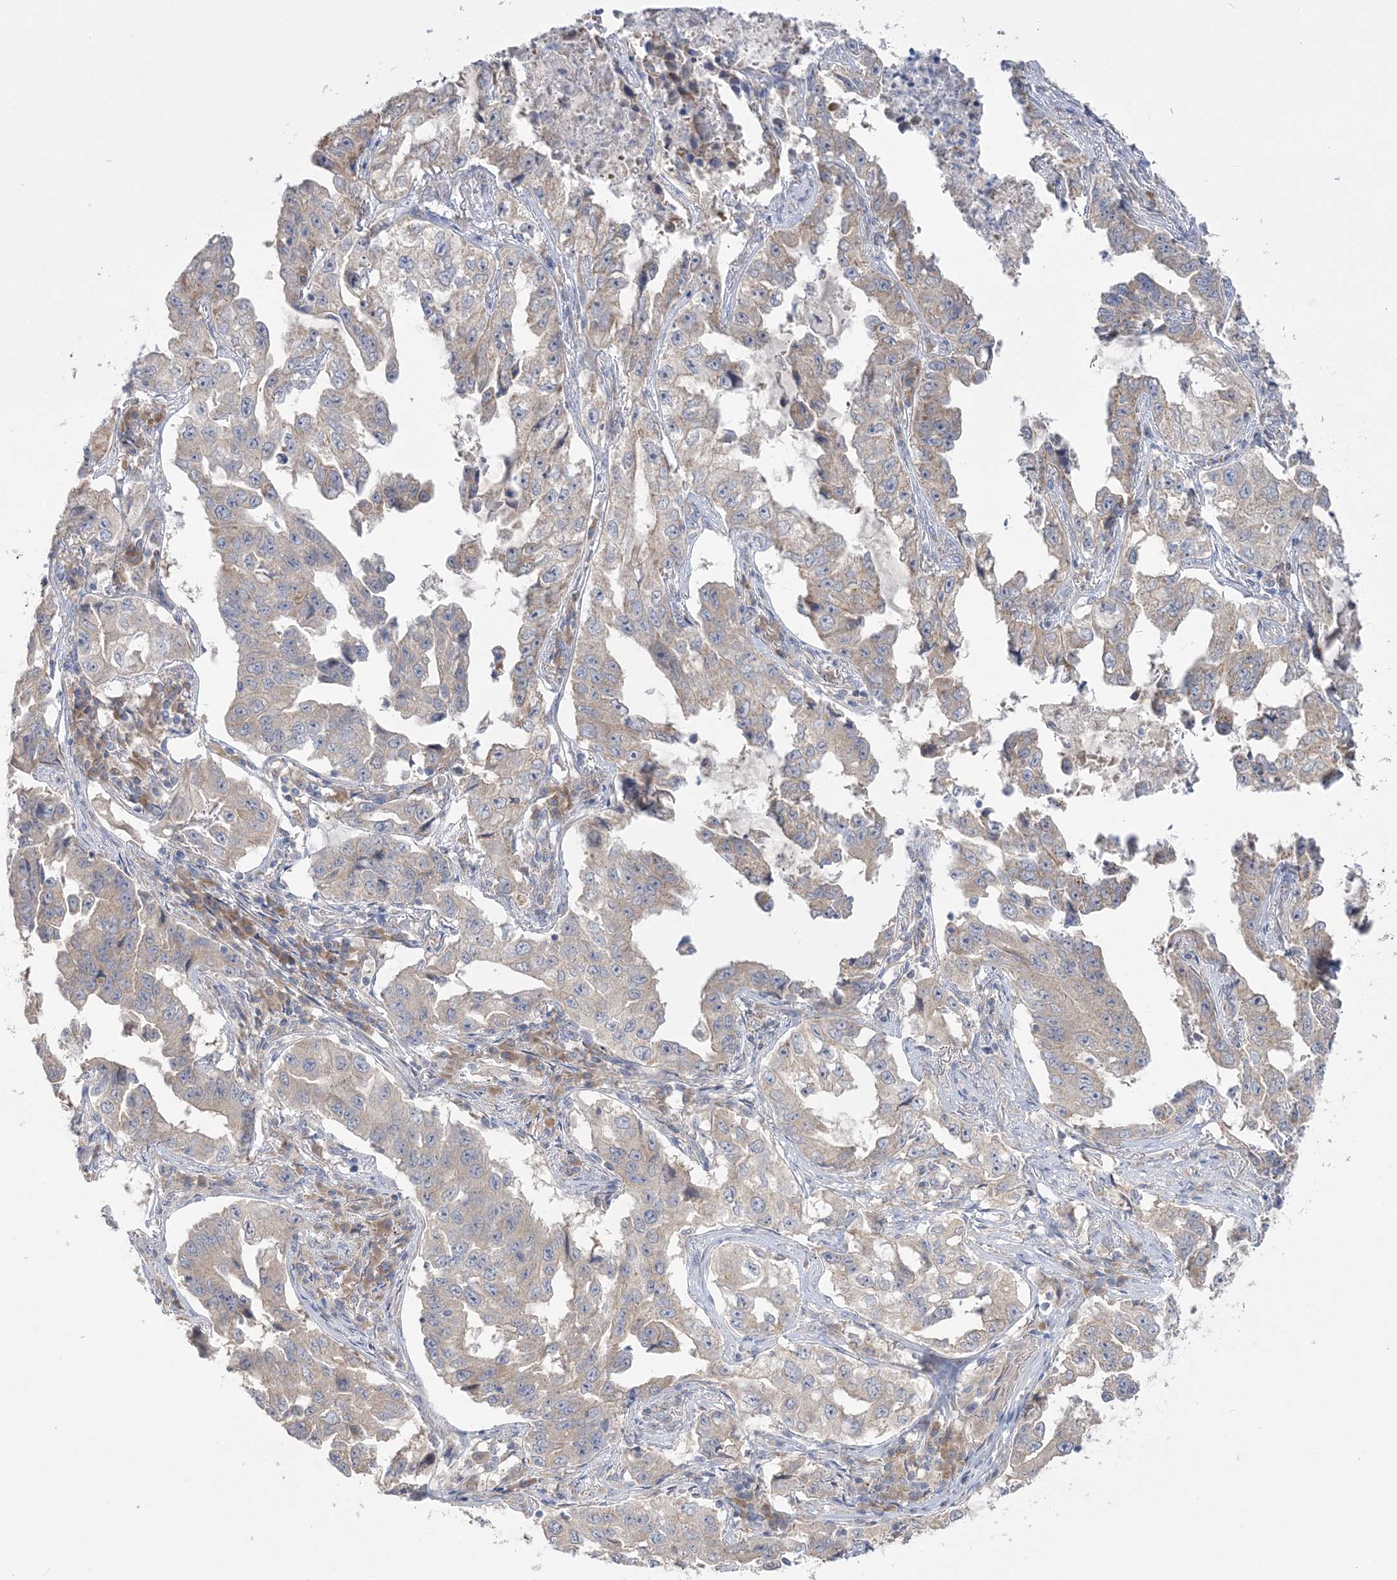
{"staining": {"intensity": "weak", "quantity": "<25%", "location": "cytoplasmic/membranous"}, "tissue": "lung cancer", "cell_type": "Tumor cells", "image_type": "cancer", "snomed": [{"axis": "morphology", "description": "Adenocarcinoma, NOS"}, {"axis": "topography", "description": "Lung"}], "caption": "Immunohistochemistry micrograph of adenocarcinoma (lung) stained for a protein (brown), which exhibits no staining in tumor cells. (Stains: DAB (3,3'-diaminobenzidine) IHC with hematoxylin counter stain, Microscopy: brightfield microscopy at high magnification).", "gene": "MMADHC", "patient": {"sex": "female", "age": 51}}